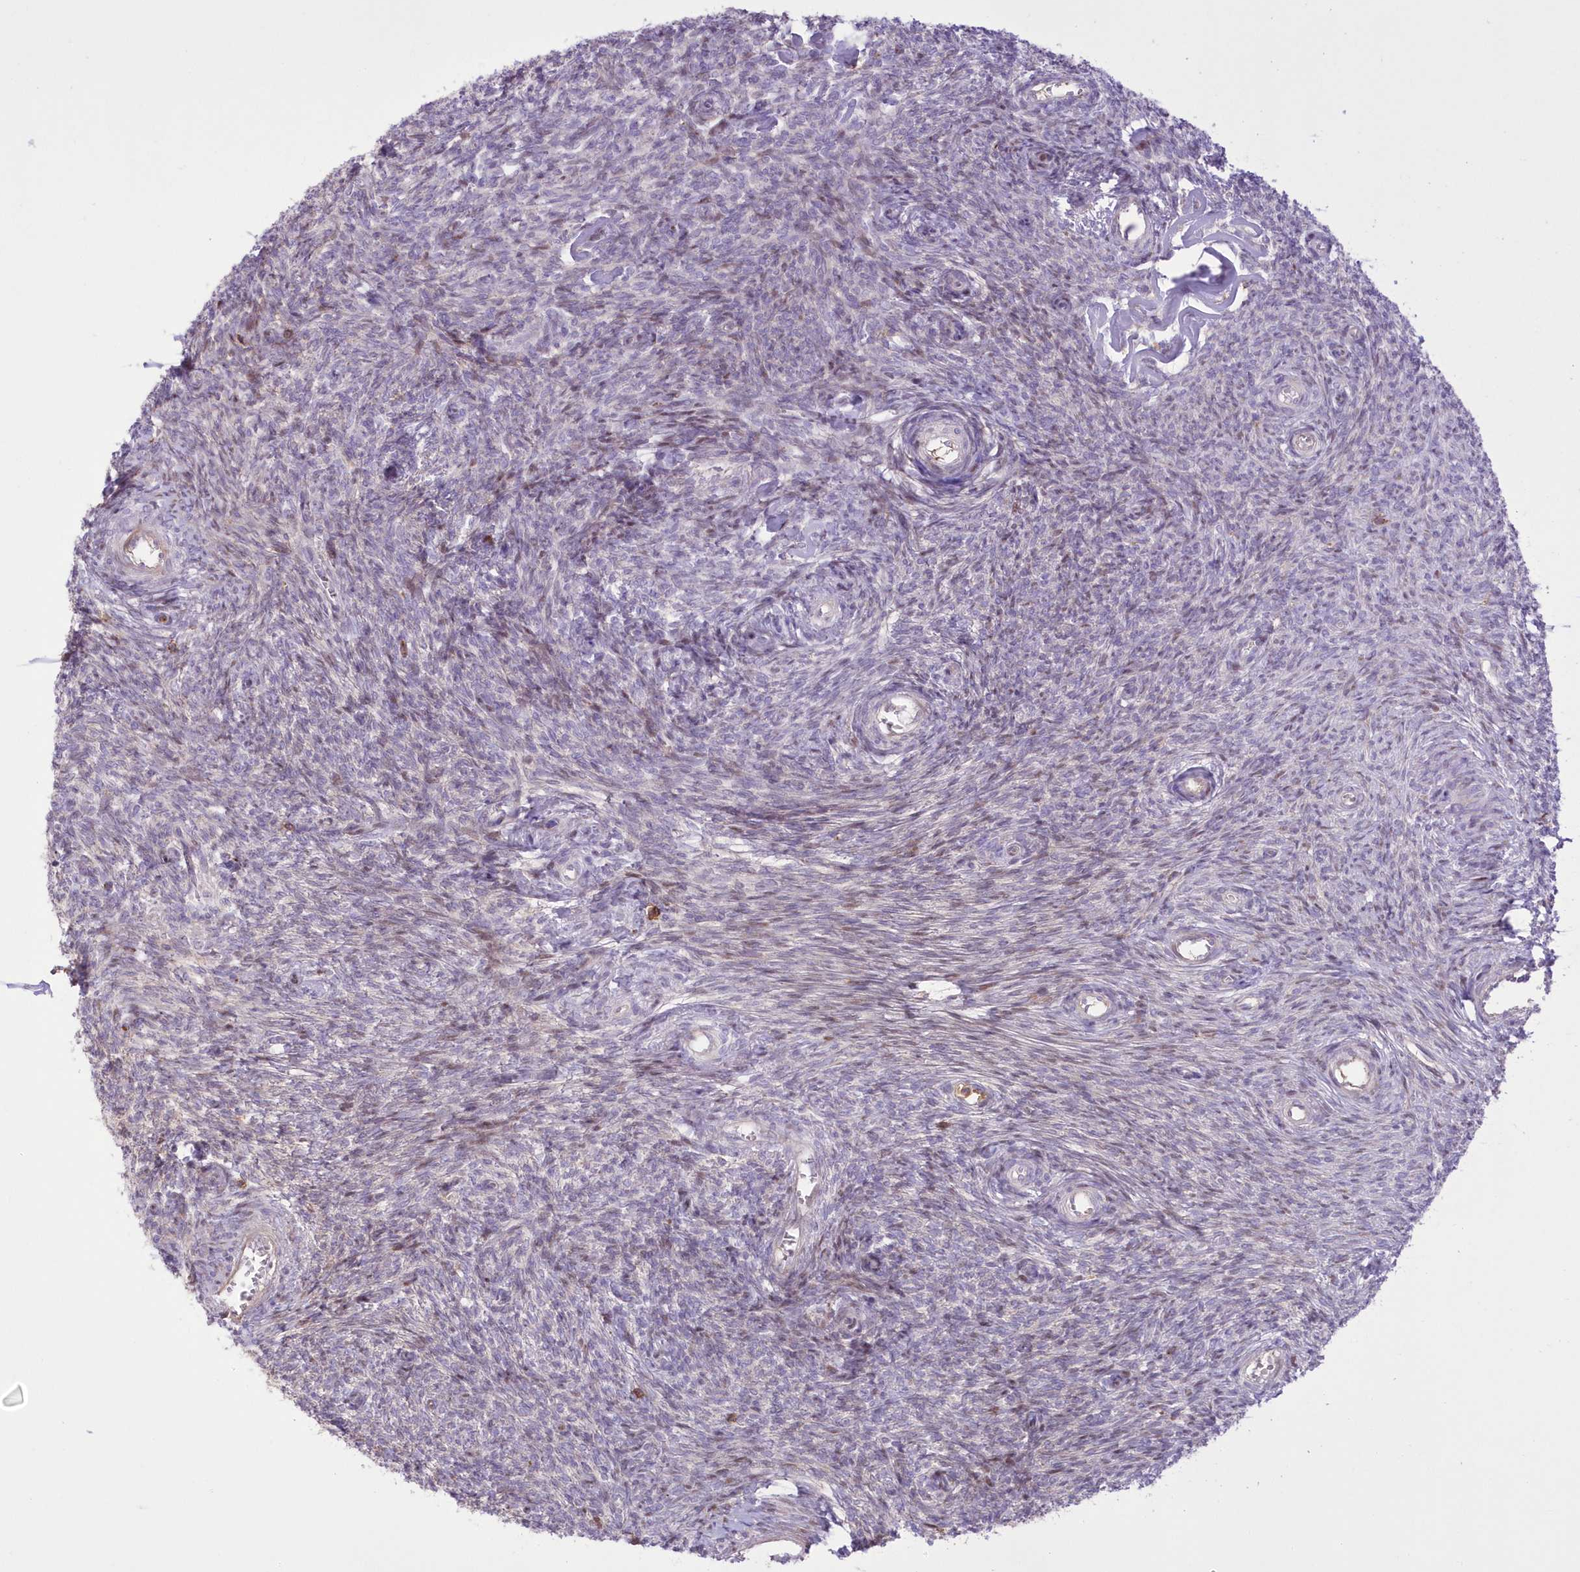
{"staining": {"intensity": "negative", "quantity": "none", "location": "none"}, "tissue": "ovary", "cell_type": "Ovarian stroma cells", "image_type": "normal", "snomed": [{"axis": "morphology", "description": "Normal tissue, NOS"}, {"axis": "topography", "description": "Ovary"}], "caption": "IHC image of unremarkable ovary: human ovary stained with DAB exhibits no significant protein positivity in ovarian stroma cells.", "gene": "RNPEPL1", "patient": {"sex": "female", "age": 44}}